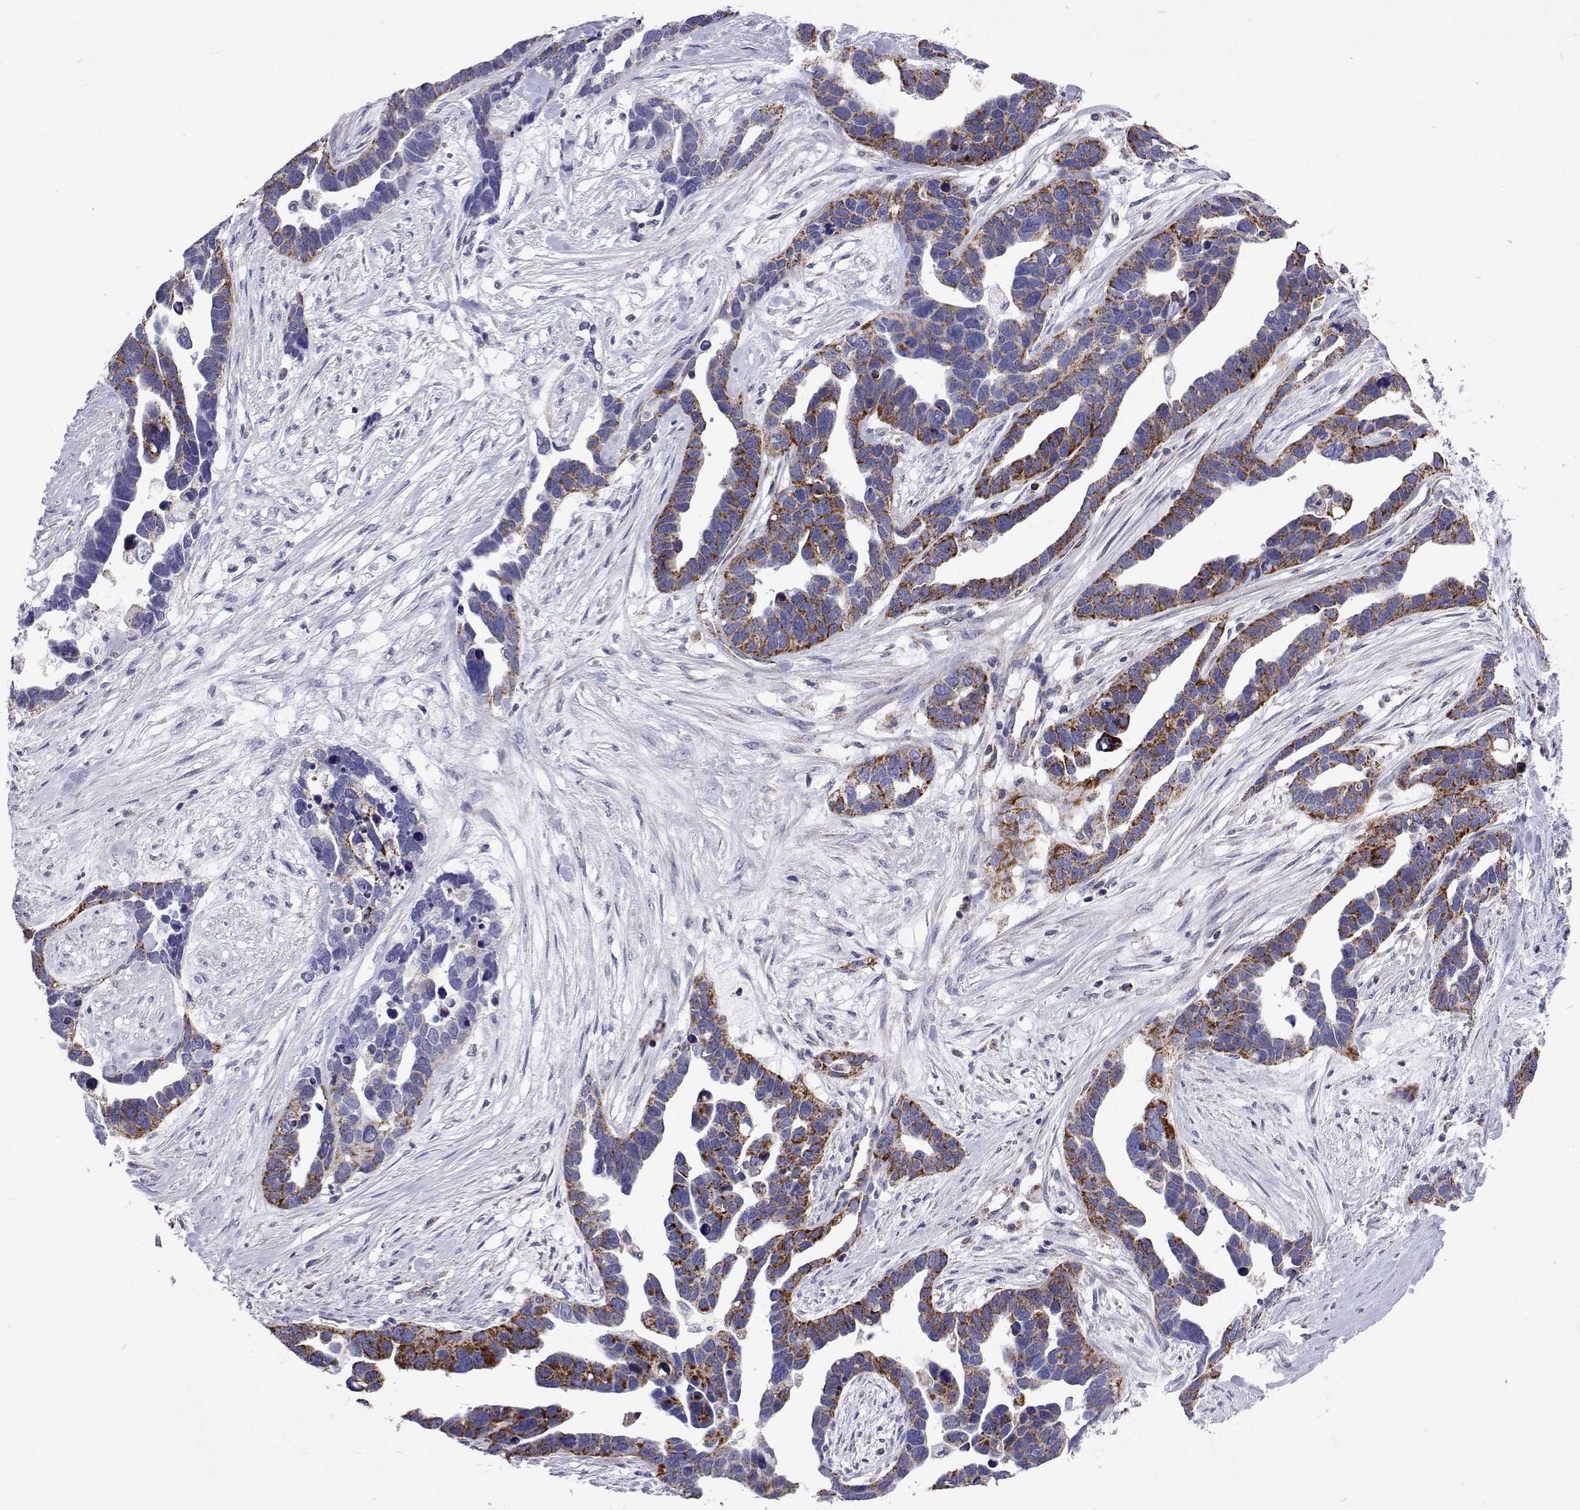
{"staining": {"intensity": "moderate", "quantity": "25%-75%", "location": "cytoplasmic/membranous"}, "tissue": "ovarian cancer", "cell_type": "Tumor cells", "image_type": "cancer", "snomed": [{"axis": "morphology", "description": "Cystadenocarcinoma, serous, NOS"}, {"axis": "topography", "description": "Ovary"}], "caption": "Brown immunohistochemical staining in serous cystadenocarcinoma (ovarian) exhibits moderate cytoplasmic/membranous expression in approximately 25%-75% of tumor cells.", "gene": "MCCC2", "patient": {"sex": "female", "age": 54}}